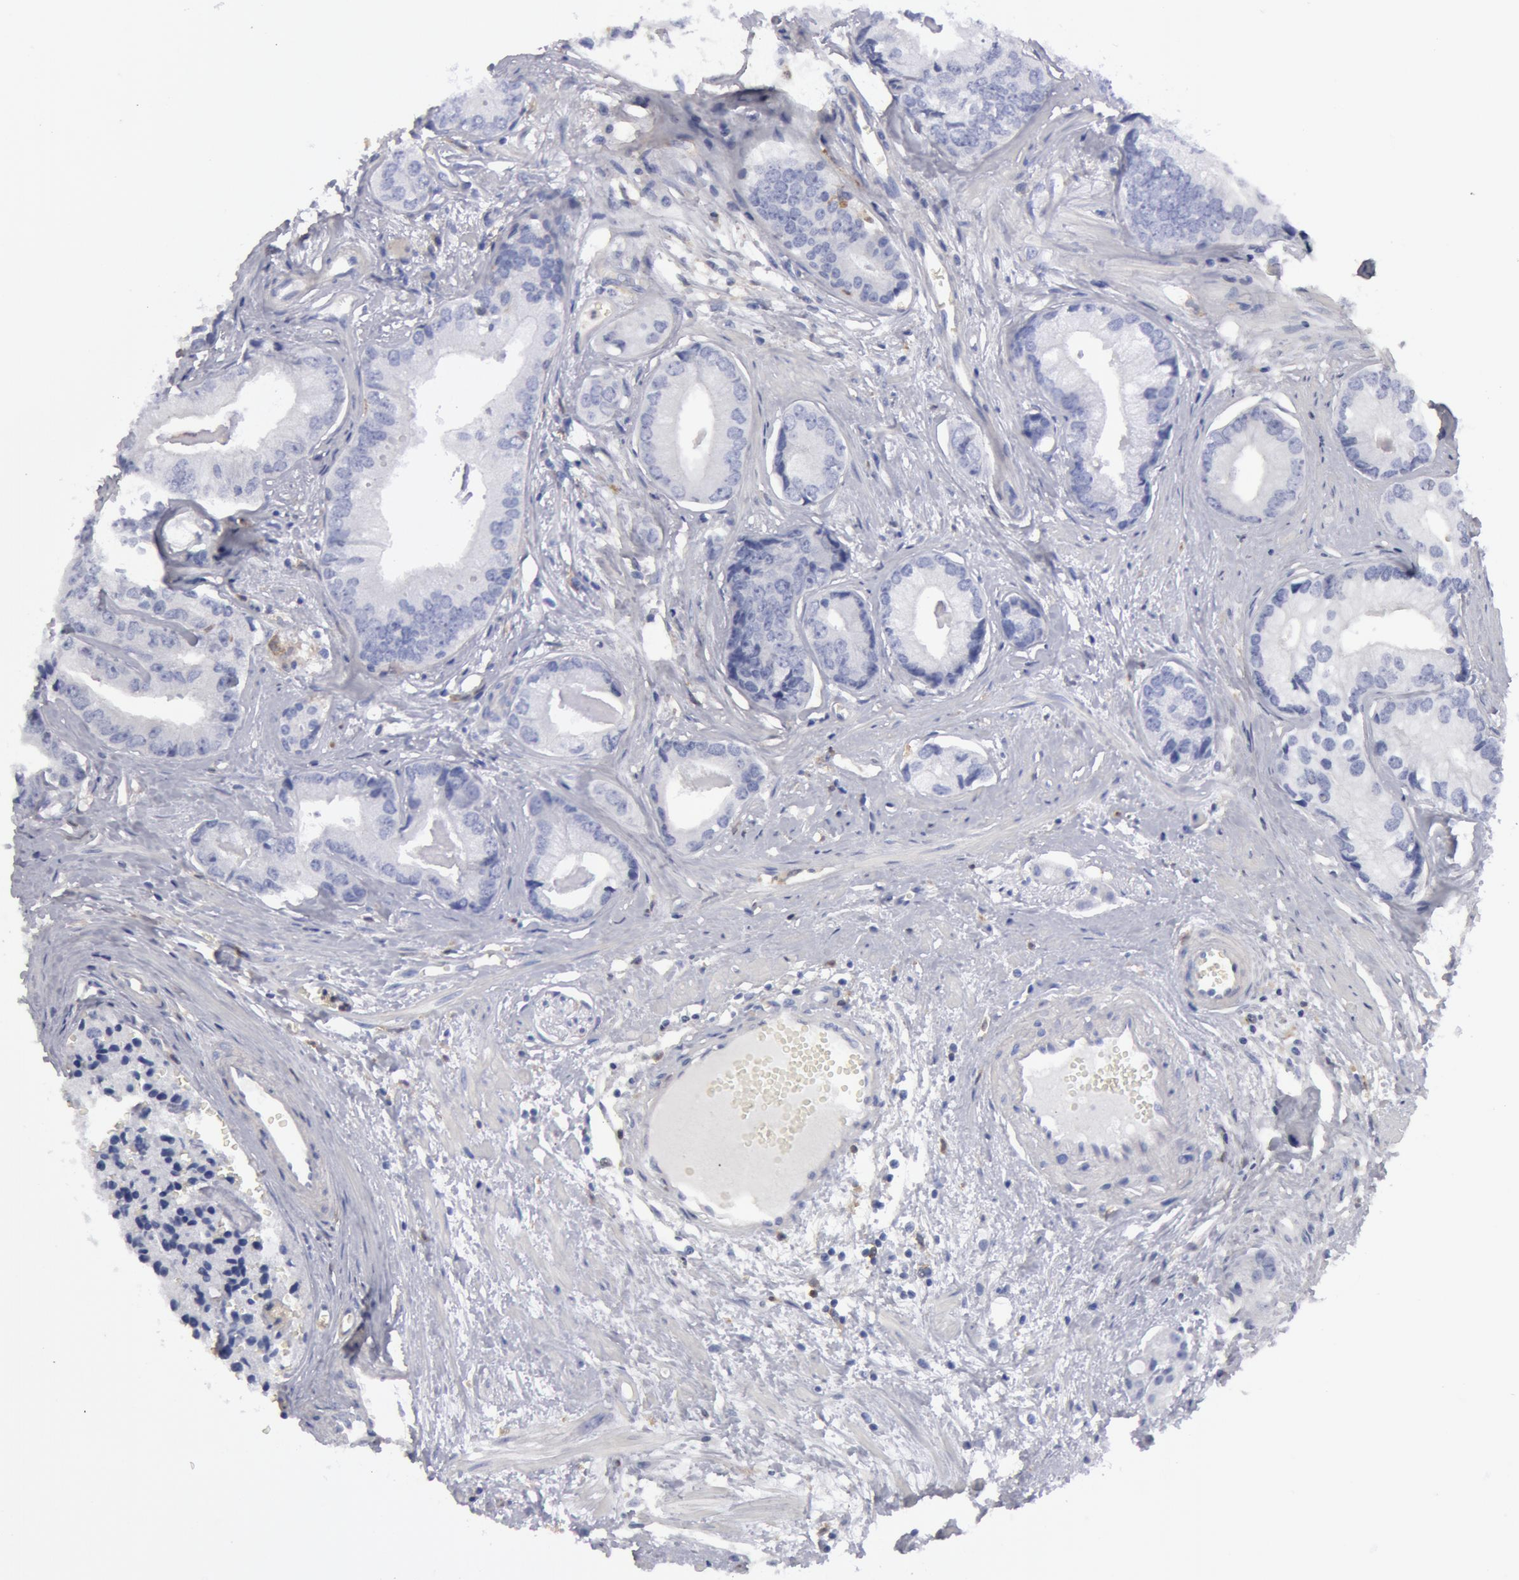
{"staining": {"intensity": "negative", "quantity": "none", "location": "none"}, "tissue": "prostate cancer", "cell_type": "Tumor cells", "image_type": "cancer", "snomed": [{"axis": "morphology", "description": "Adenocarcinoma, High grade"}, {"axis": "topography", "description": "Prostate"}], "caption": "Immunohistochemistry of prostate high-grade adenocarcinoma shows no expression in tumor cells.", "gene": "SYK", "patient": {"sex": "male", "age": 56}}